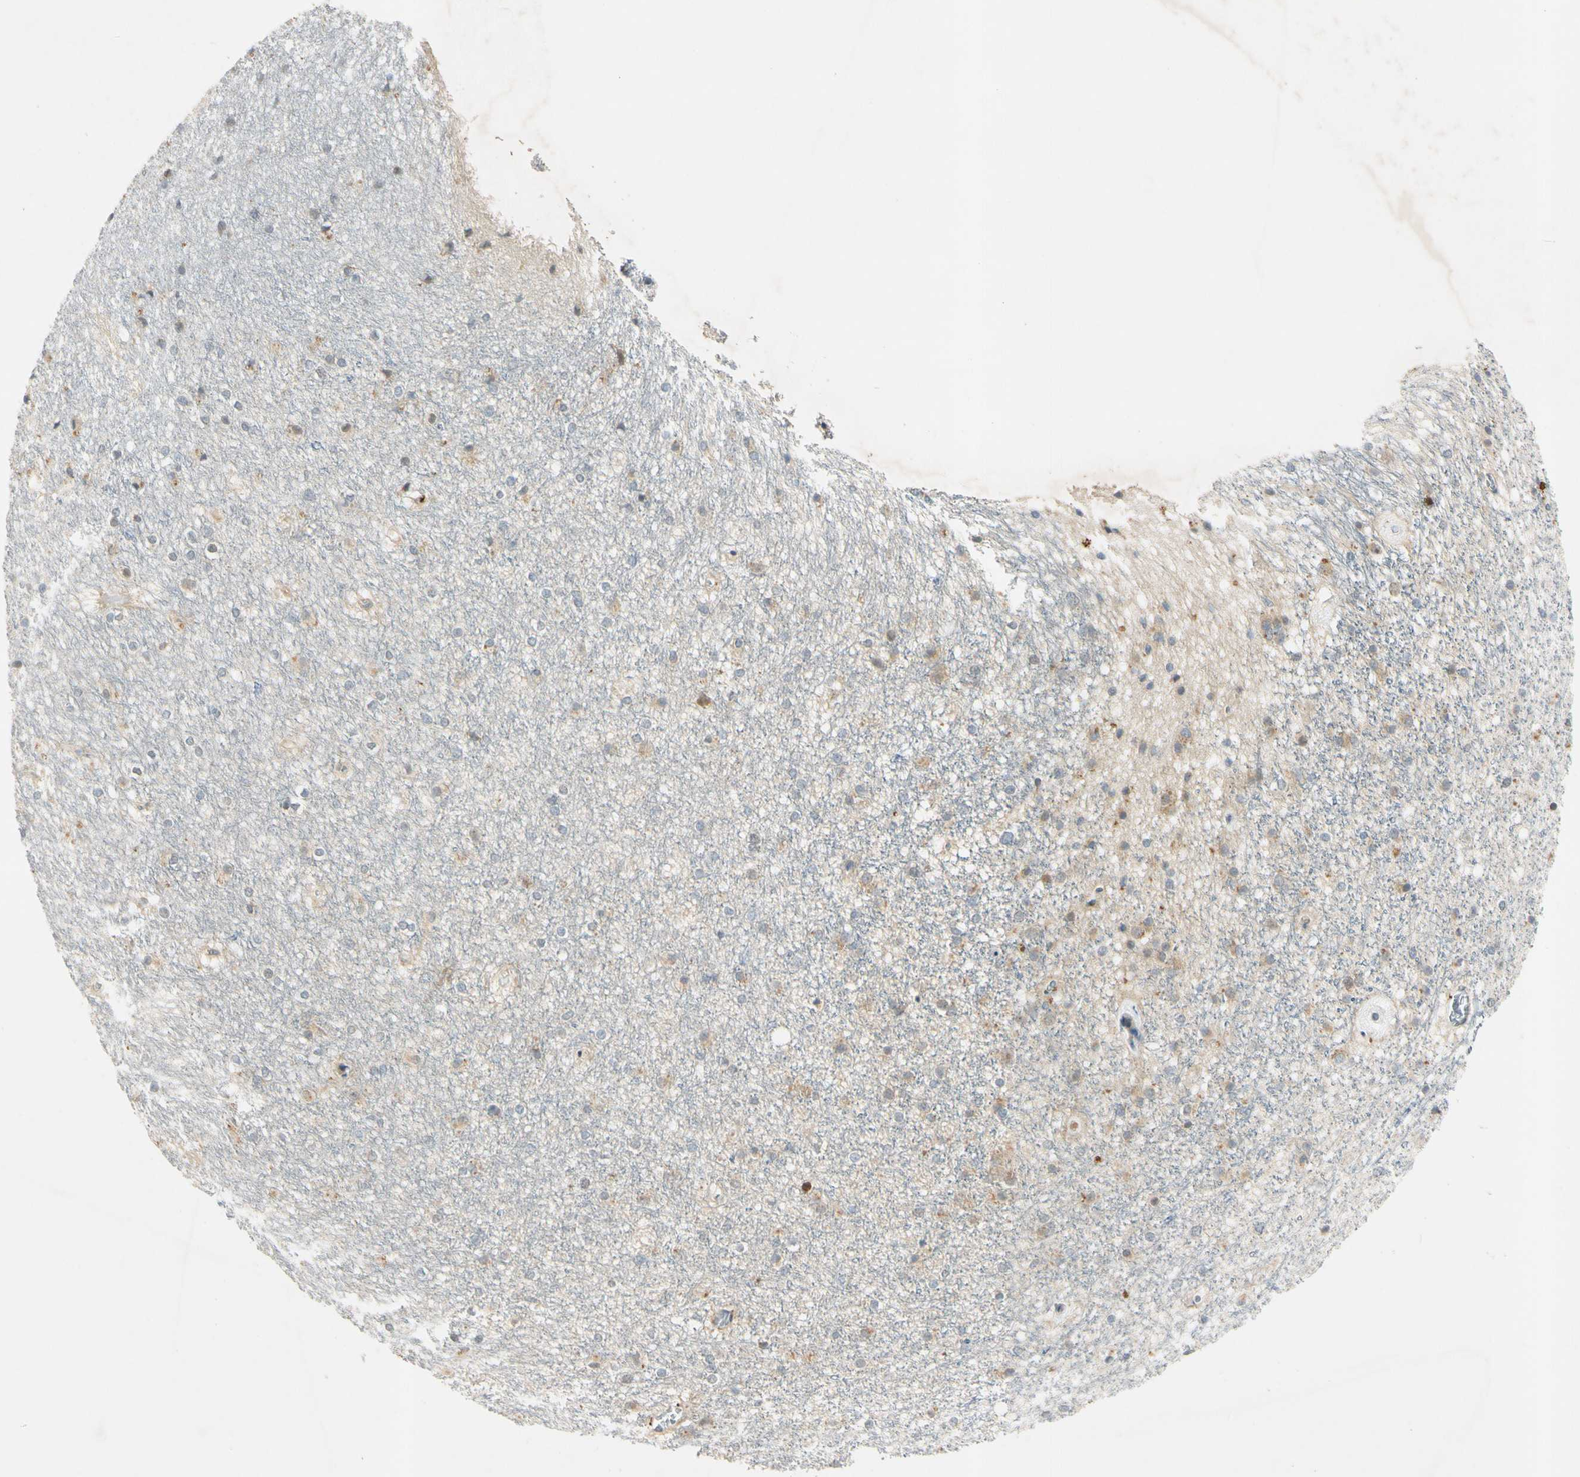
{"staining": {"intensity": "negative", "quantity": "none", "location": "none"}, "tissue": "caudate", "cell_type": "Glial cells", "image_type": "normal", "snomed": [{"axis": "morphology", "description": "Normal tissue, NOS"}, {"axis": "topography", "description": "Lateral ventricle wall"}], "caption": "DAB immunohistochemical staining of benign human caudate displays no significant expression in glial cells.", "gene": "RPS6KB2", "patient": {"sex": "female", "age": 19}}